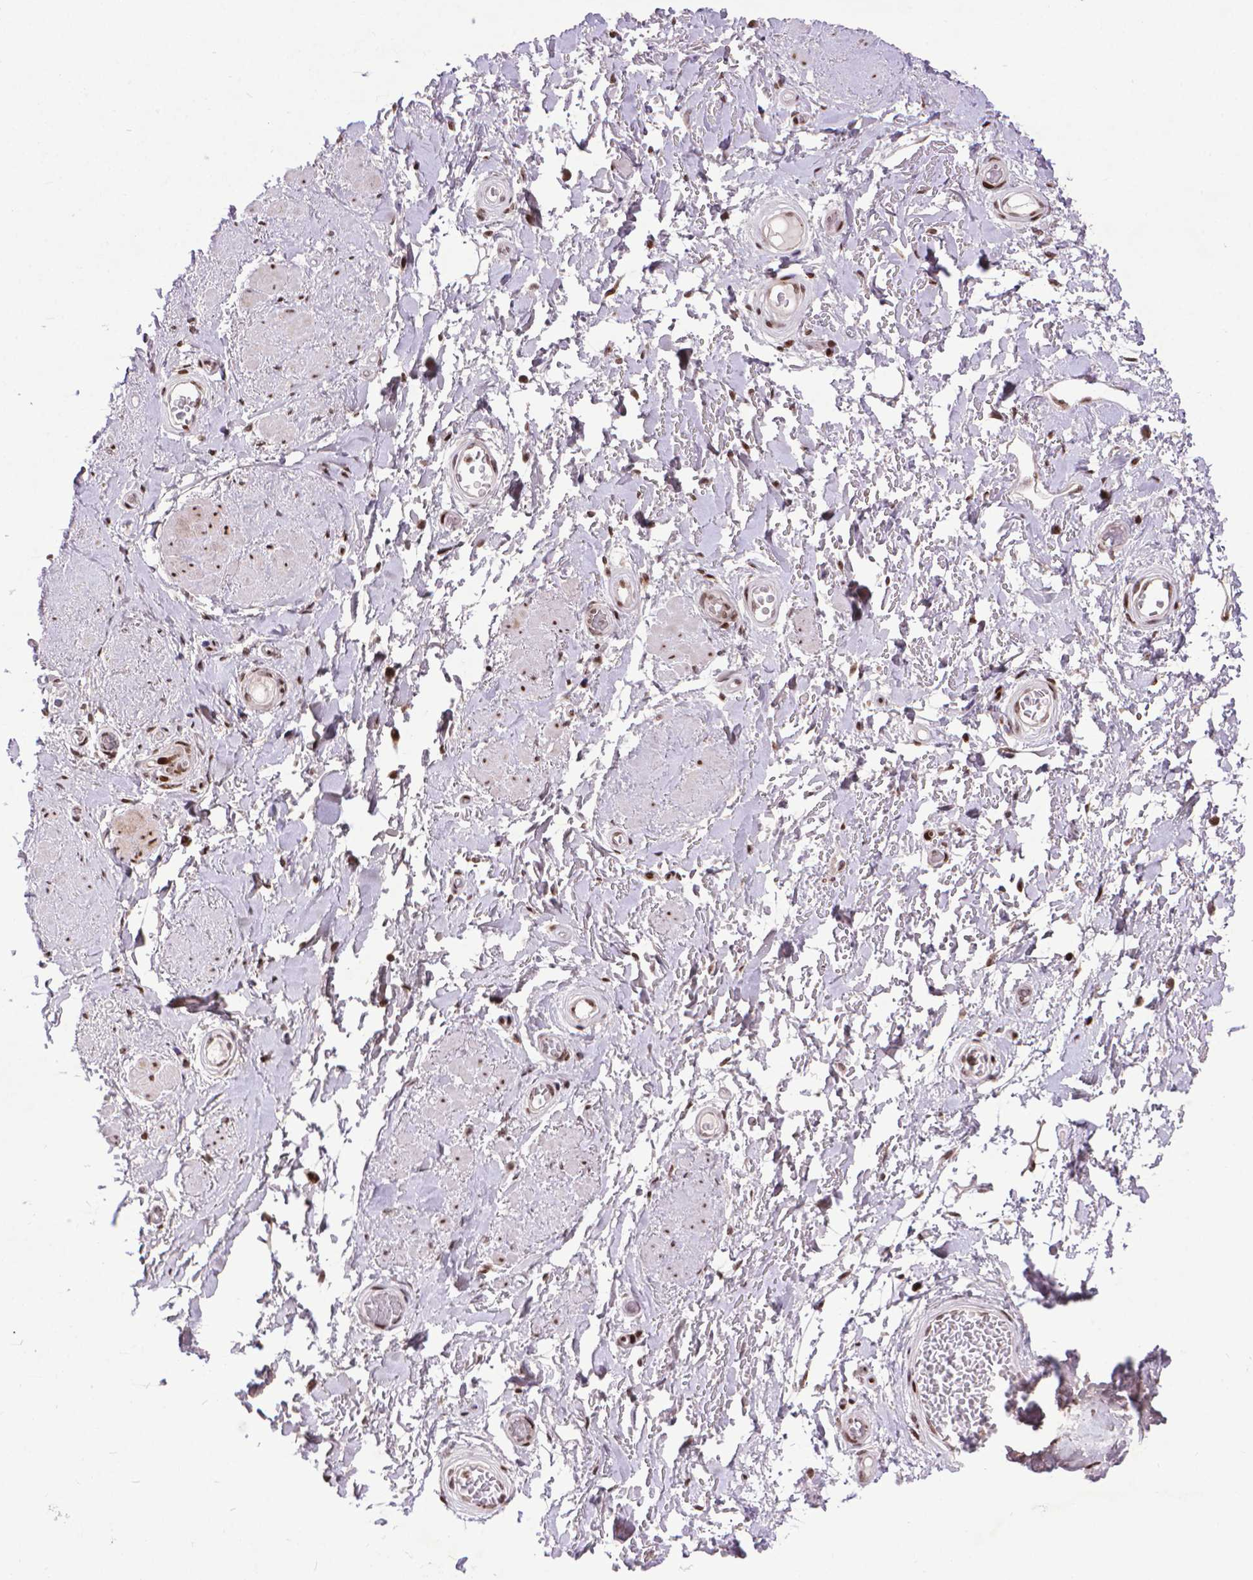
{"staining": {"intensity": "strong", "quantity": ">75%", "location": "nuclear"}, "tissue": "adipose tissue", "cell_type": "Adipocytes", "image_type": "normal", "snomed": [{"axis": "morphology", "description": "Normal tissue, NOS"}, {"axis": "topography", "description": "Anal"}, {"axis": "topography", "description": "Peripheral nerve tissue"}], "caption": "DAB immunohistochemical staining of benign adipose tissue exhibits strong nuclear protein expression in approximately >75% of adipocytes. The protein is shown in brown color, while the nuclei are stained blue.", "gene": "AMER1", "patient": {"sex": "male", "age": 53}}